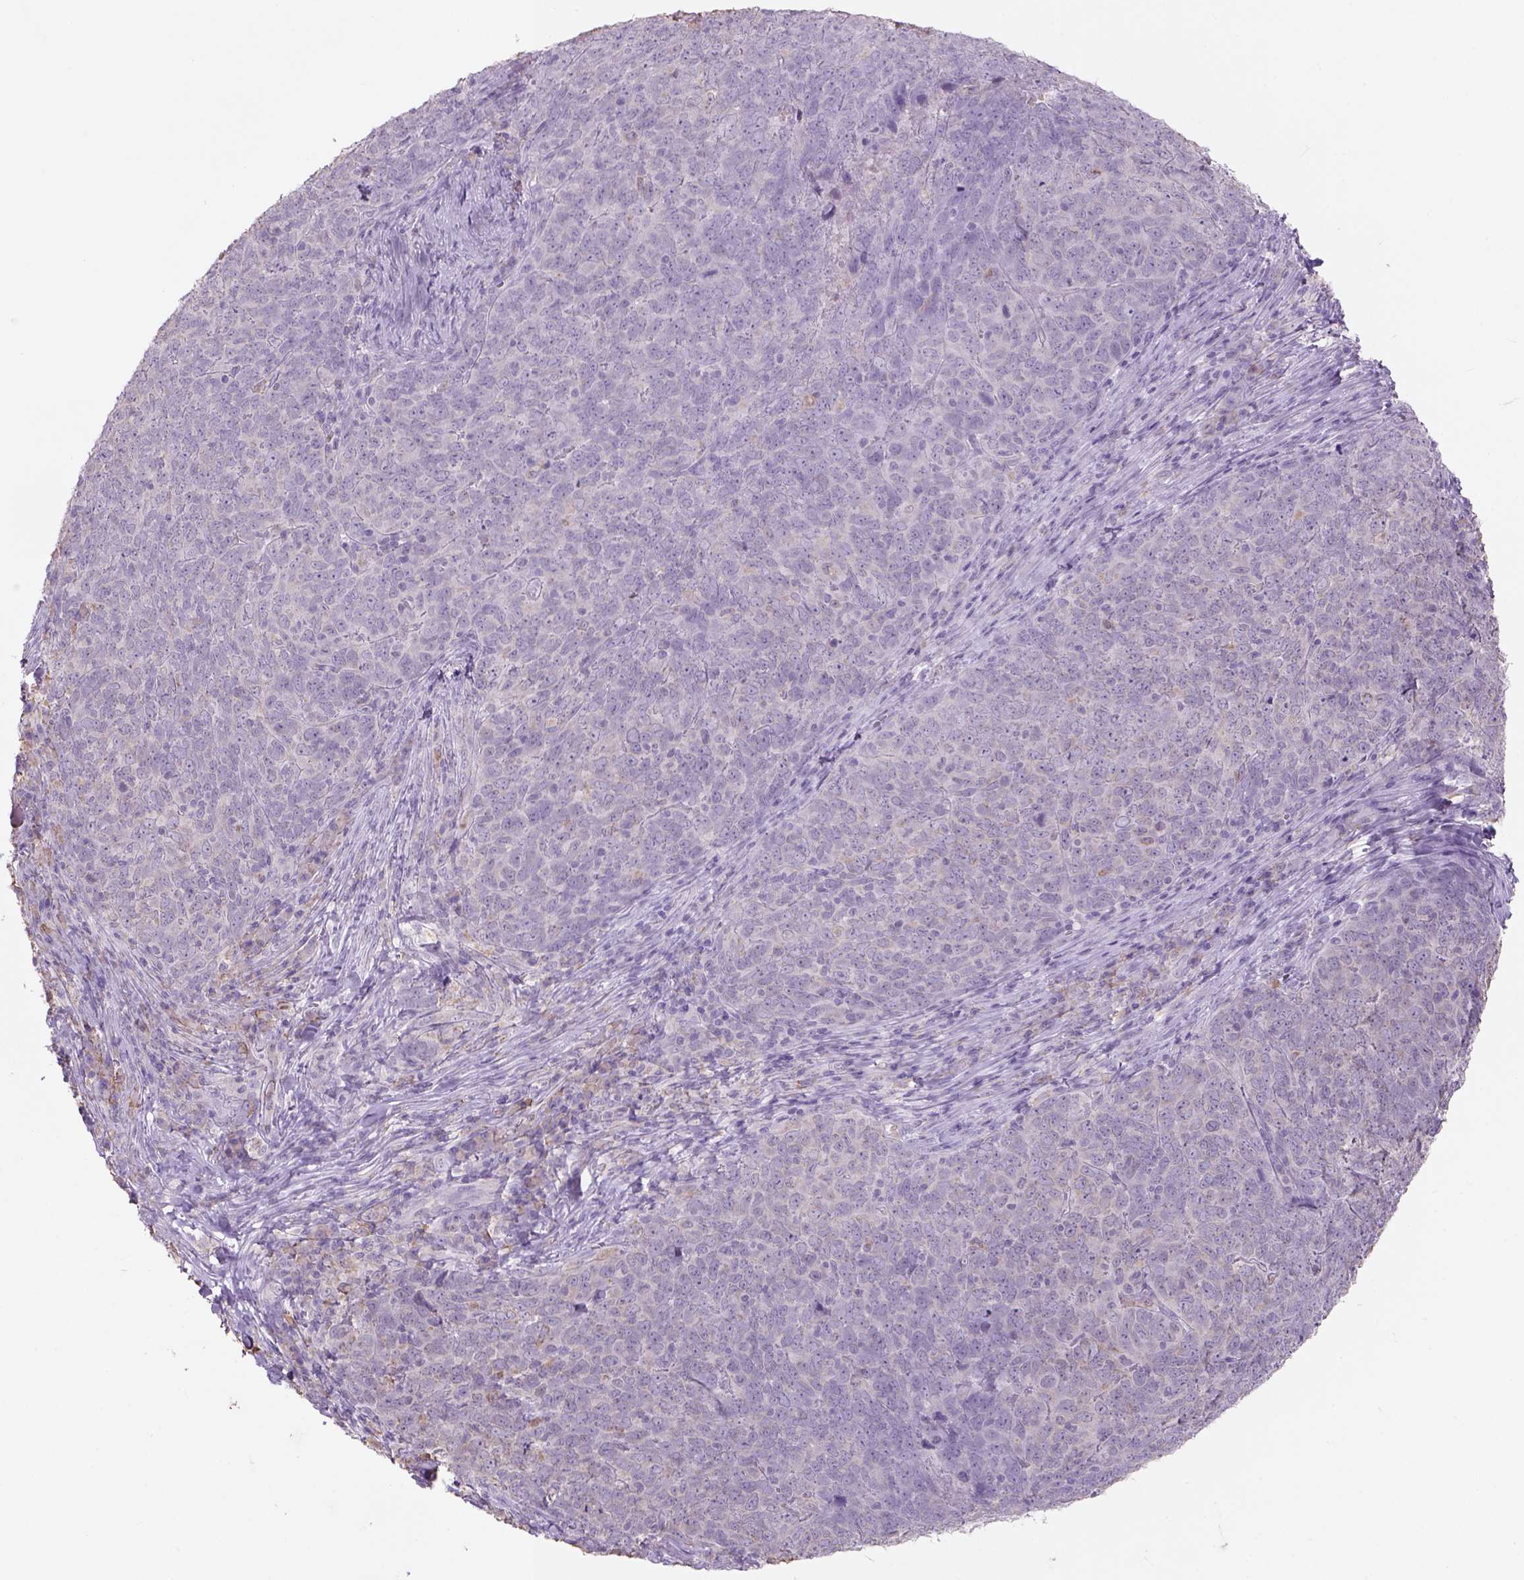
{"staining": {"intensity": "negative", "quantity": "none", "location": "none"}, "tissue": "skin cancer", "cell_type": "Tumor cells", "image_type": "cancer", "snomed": [{"axis": "morphology", "description": "Squamous cell carcinoma, NOS"}, {"axis": "topography", "description": "Skin"}, {"axis": "topography", "description": "Anal"}], "caption": "Immunohistochemical staining of human skin squamous cell carcinoma exhibits no significant staining in tumor cells.", "gene": "NAALAD2", "patient": {"sex": "female", "age": 51}}